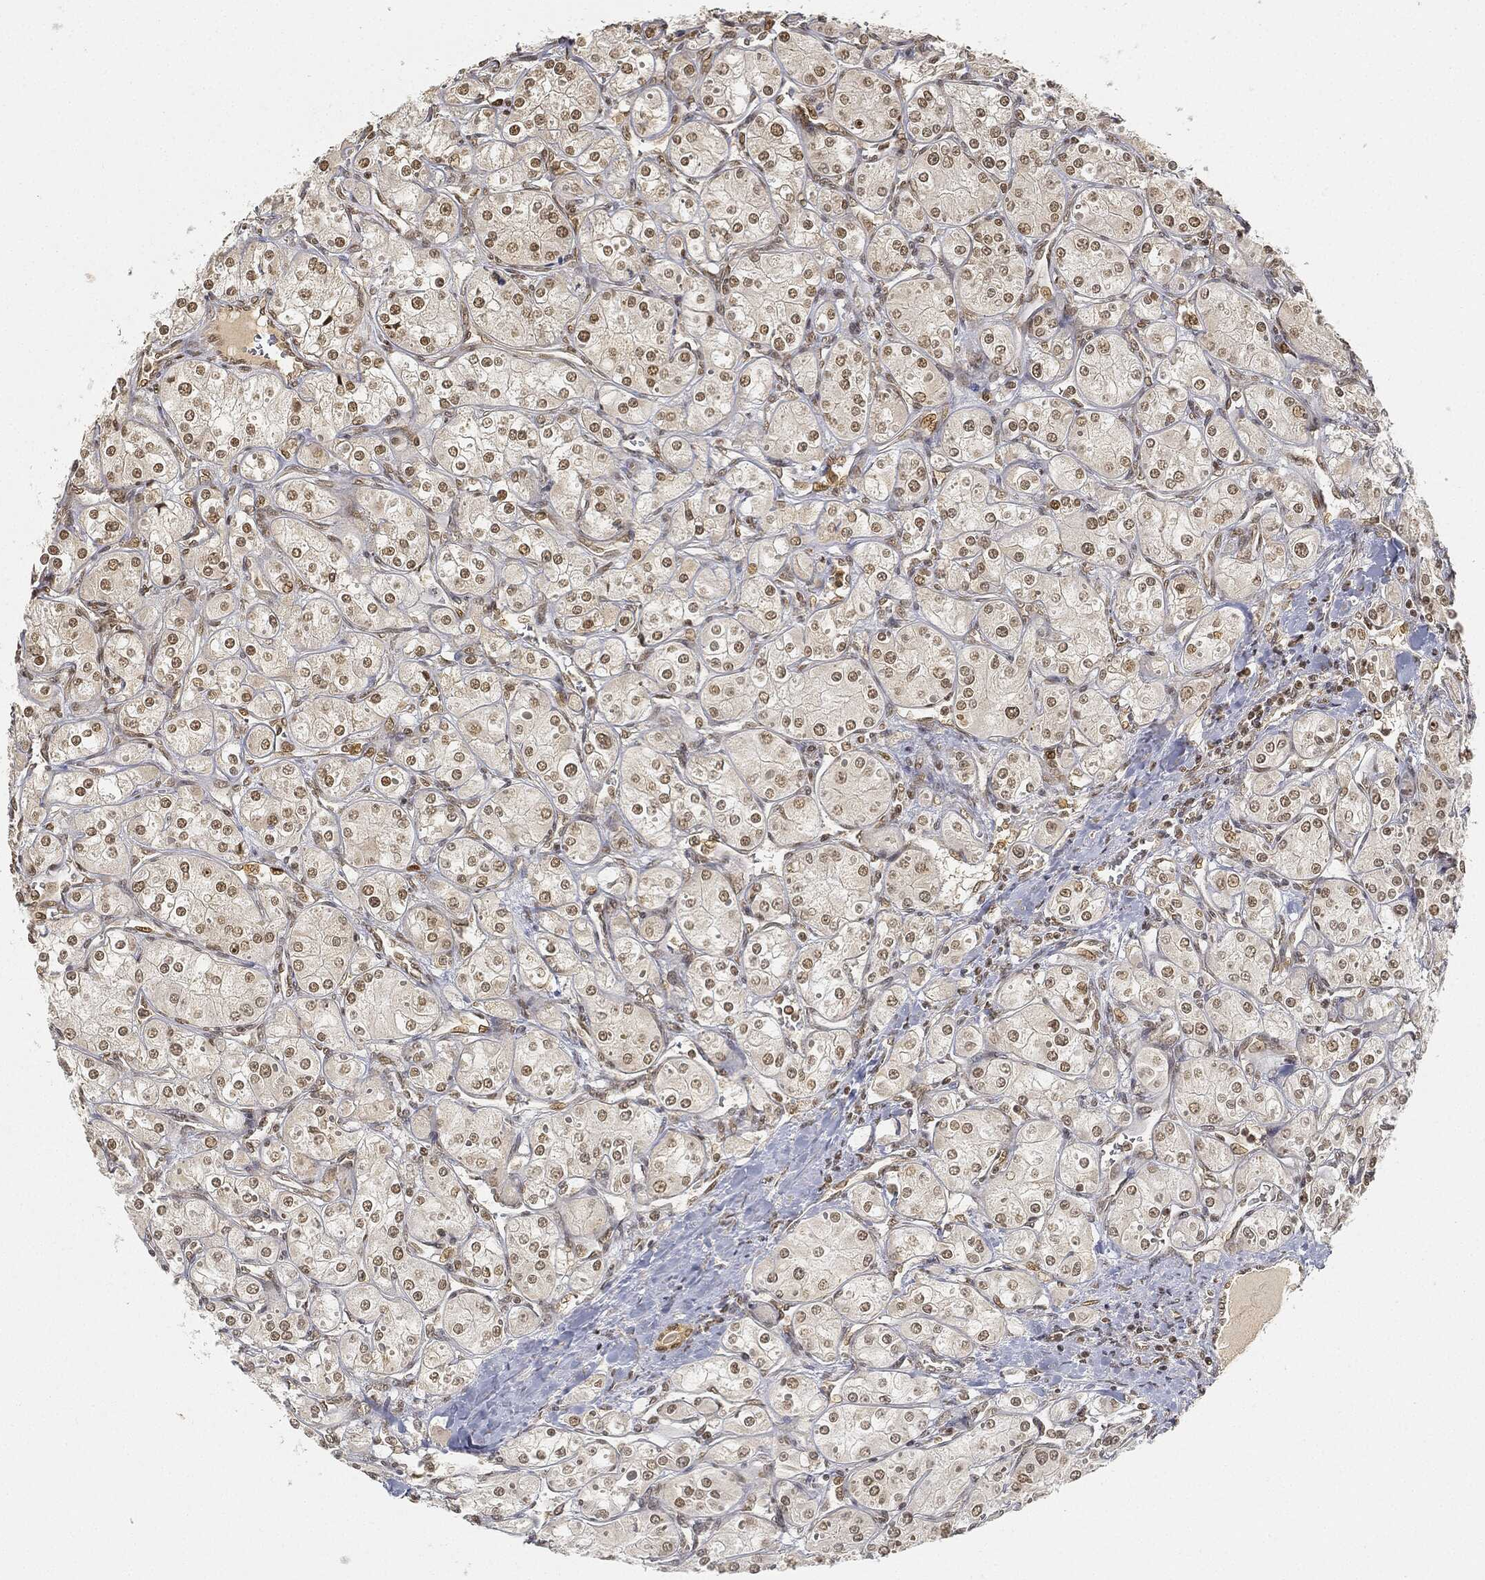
{"staining": {"intensity": "moderate", "quantity": "<25%", "location": "nuclear"}, "tissue": "renal cancer", "cell_type": "Tumor cells", "image_type": "cancer", "snomed": [{"axis": "morphology", "description": "Adenocarcinoma, NOS"}, {"axis": "topography", "description": "Kidney"}], "caption": "This is a photomicrograph of IHC staining of renal cancer (adenocarcinoma), which shows moderate staining in the nuclear of tumor cells.", "gene": "CIB1", "patient": {"sex": "male", "age": 77}}